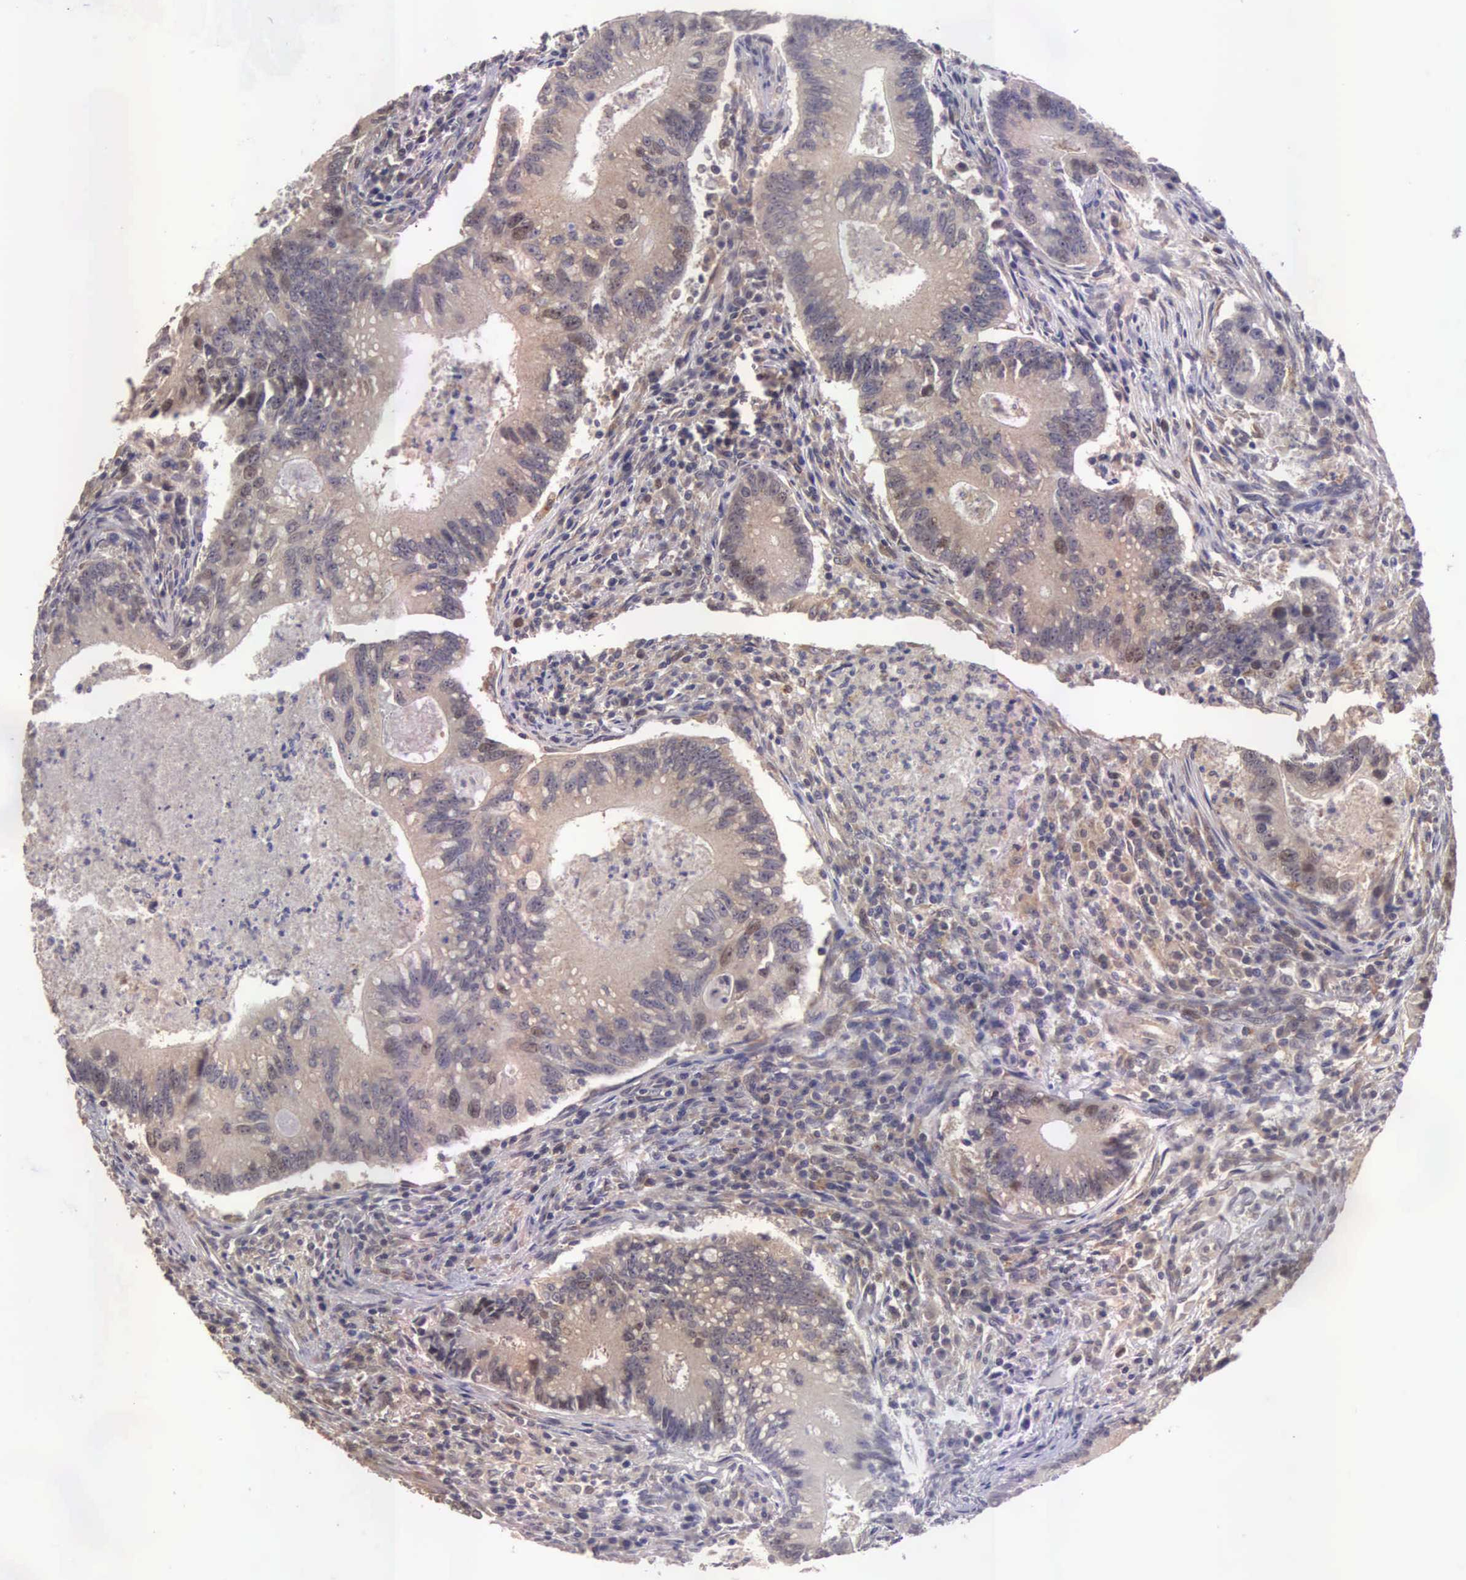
{"staining": {"intensity": "weak", "quantity": "25%-75%", "location": "cytoplasmic/membranous,nuclear"}, "tissue": "colorectal cancer", "cell_type": "Tumor cells", "image_type": "cancer", "snomed": [{"axis": "morphology", "description": "Adenocarcinoma, NOS"}, {"axis": "topography", "description": "Rectum"}], "caption": "IHC image of neoplastic tissue: human colorectal adenocarcinoma stained using IHC demonstrates low levels of weak protein expression localized specifically in the cytoplasmic/membranous and nuclear of tumor cells, appearing as a cytoplasmic/membranous and nuclear brown color.", "gene": "CDC45", "patient": {"sex": "female", "age": 81}}